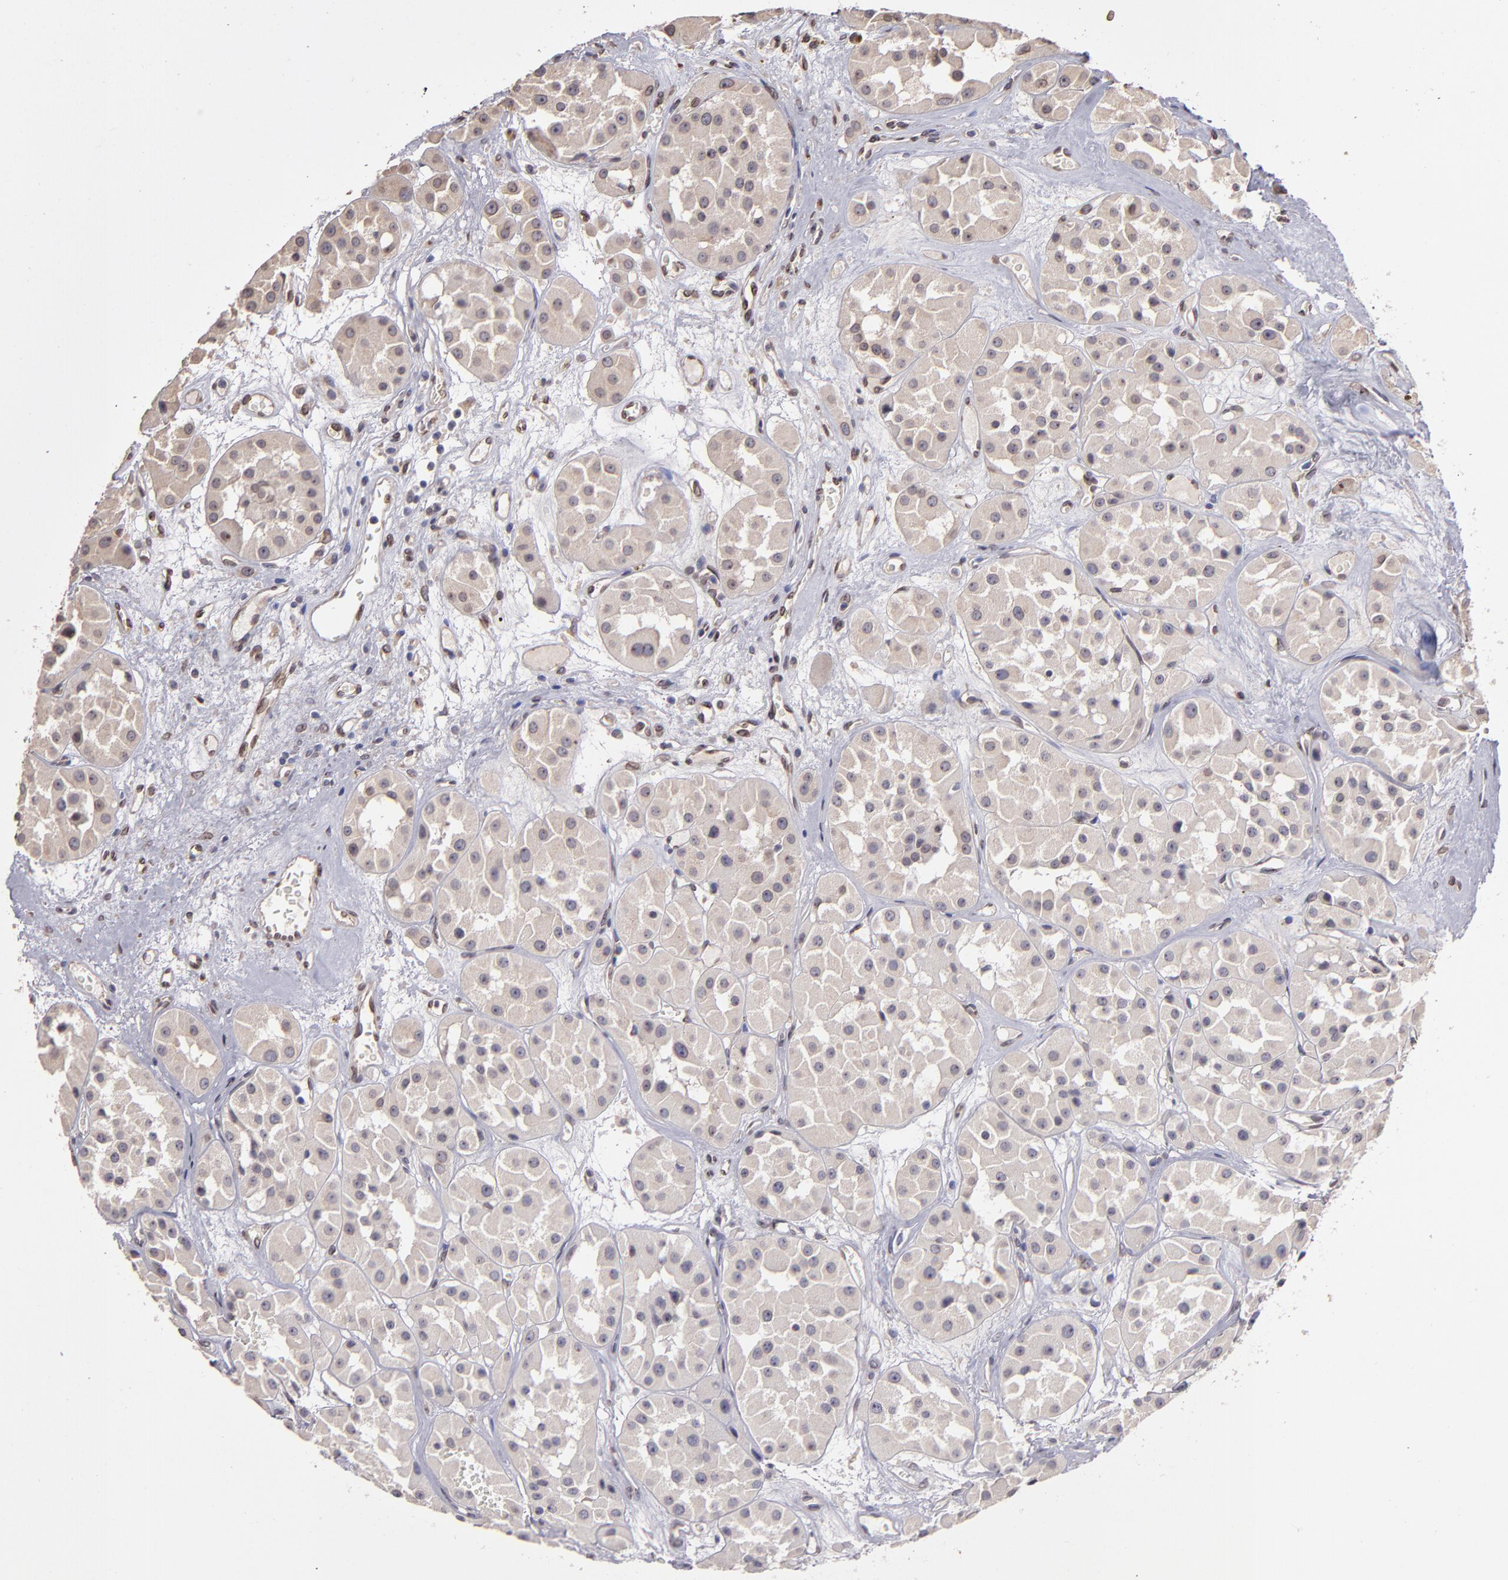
{"staining": {"intensity": "weak", "quantity": ">75%", "location": "cytoplasmic/membranous"}, "tissue": "renal cancer", "cell_type": "Tumor cells", "image_type": "cancer", "snomed": [{"axis": "morphology", "description": "Adenocarcinoma, uncertain malignant potential"}, {"axis": "topography", "description": "Kidney"}], "caption": "Immunohistochemistry (IHC) of human renal adenocarcinoma,  uncertain malignant potential demonstrates low levels of weak cytoplasmic/membranous positivity in approximately >75% of tumor cells.", "gene": "PUM3", "patient": {"sex": "male", "age": 63}}